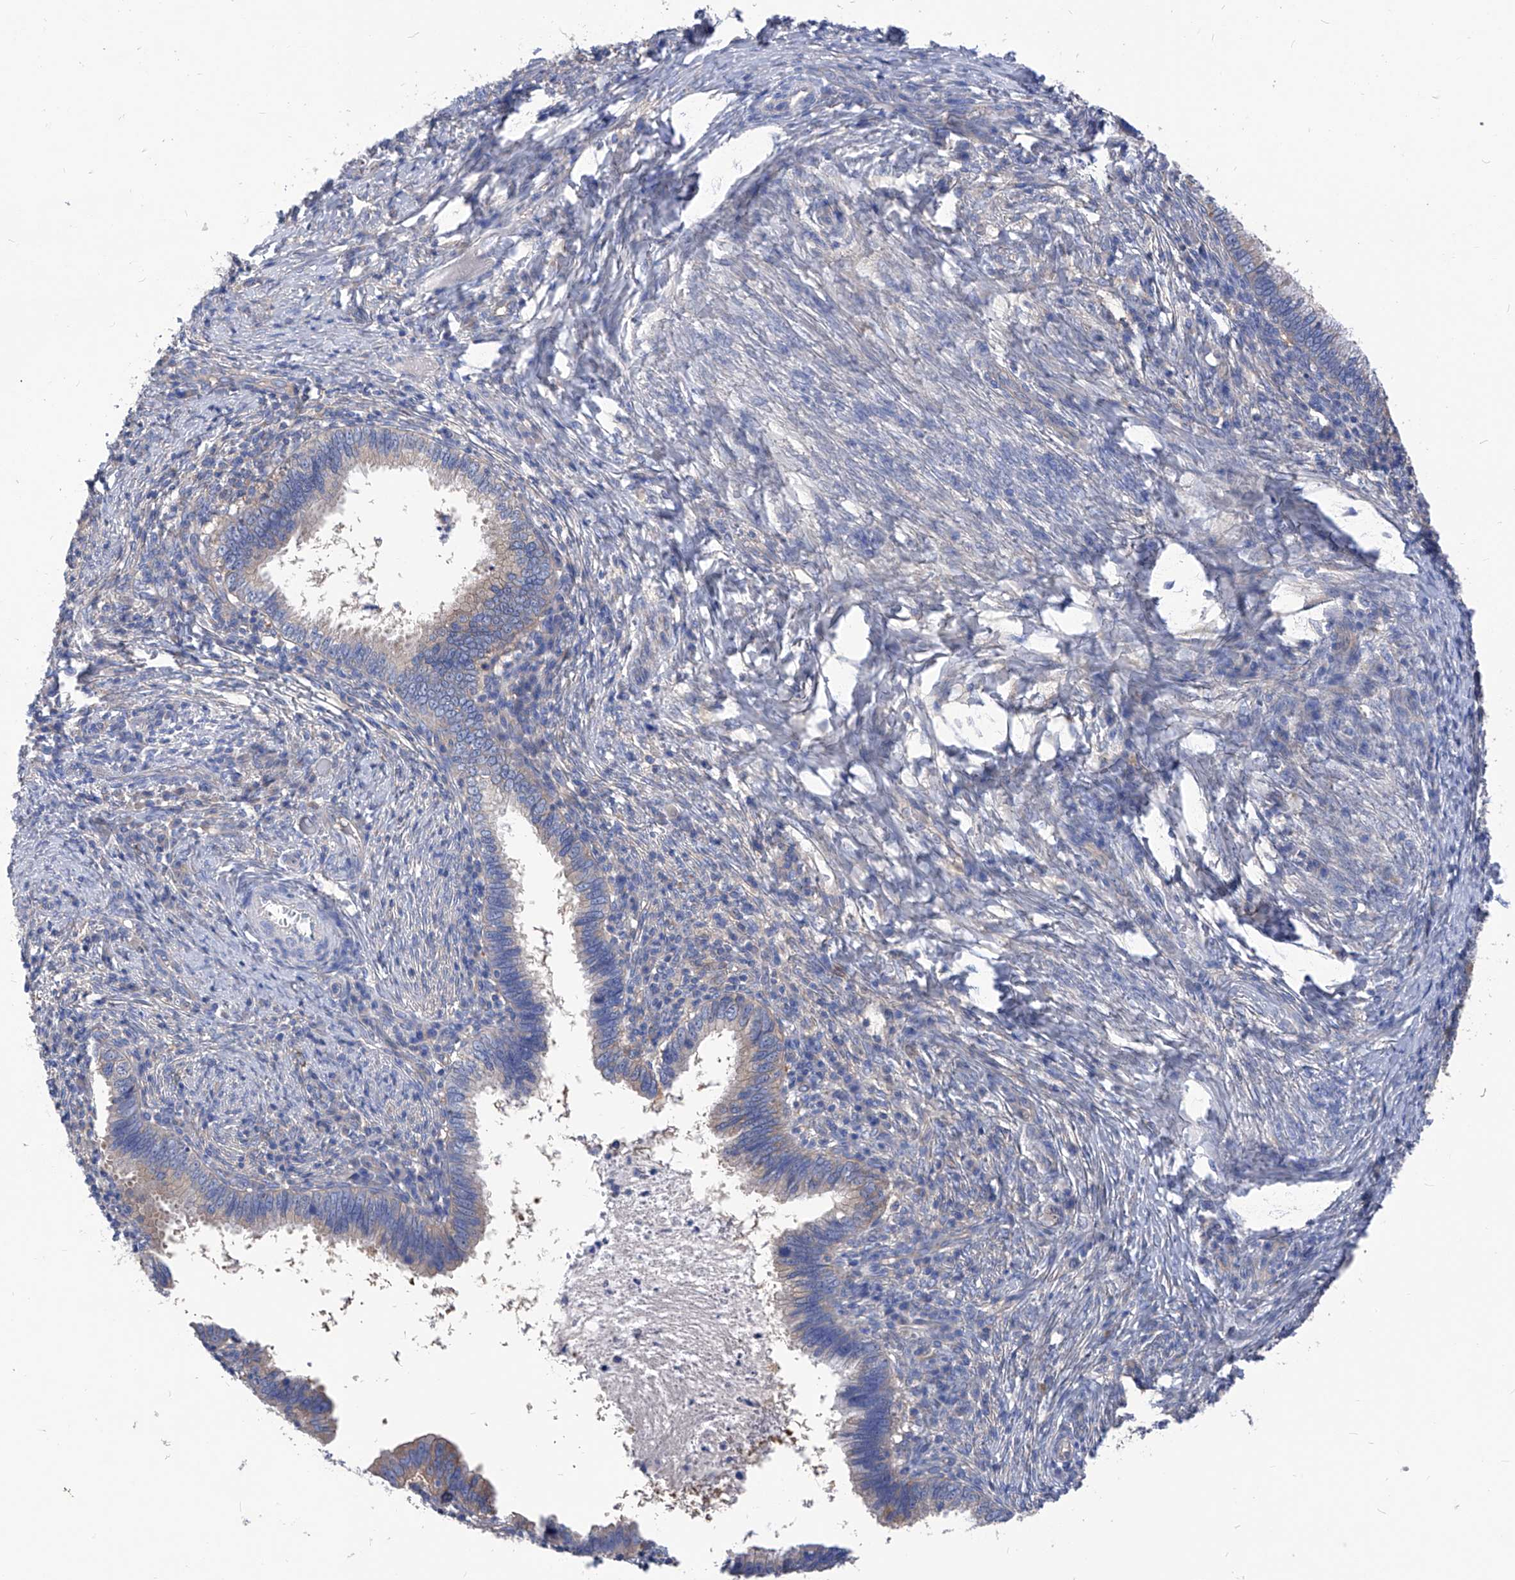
{"staining": {"intensity": "moderate", "quantity": "<25%", "location": "cytoplasmic/membranous"}, "tissue": "cervical cancer", "cell_type": "Tumor cells", "image_type": "cancer", "snomed": [{"axis": "morphology", "description": "Adenocarcinoma, NOS"}, {"axis": "topography", "description": "Cervix"}], "caption": "Moderate cytoplasmic/membranous protein staining is present in about <25% of tumor cells in adenocarcinoma (cervical).", "gene": "XPNPEP1", "patient": {"sex": "female", "age": 36}}